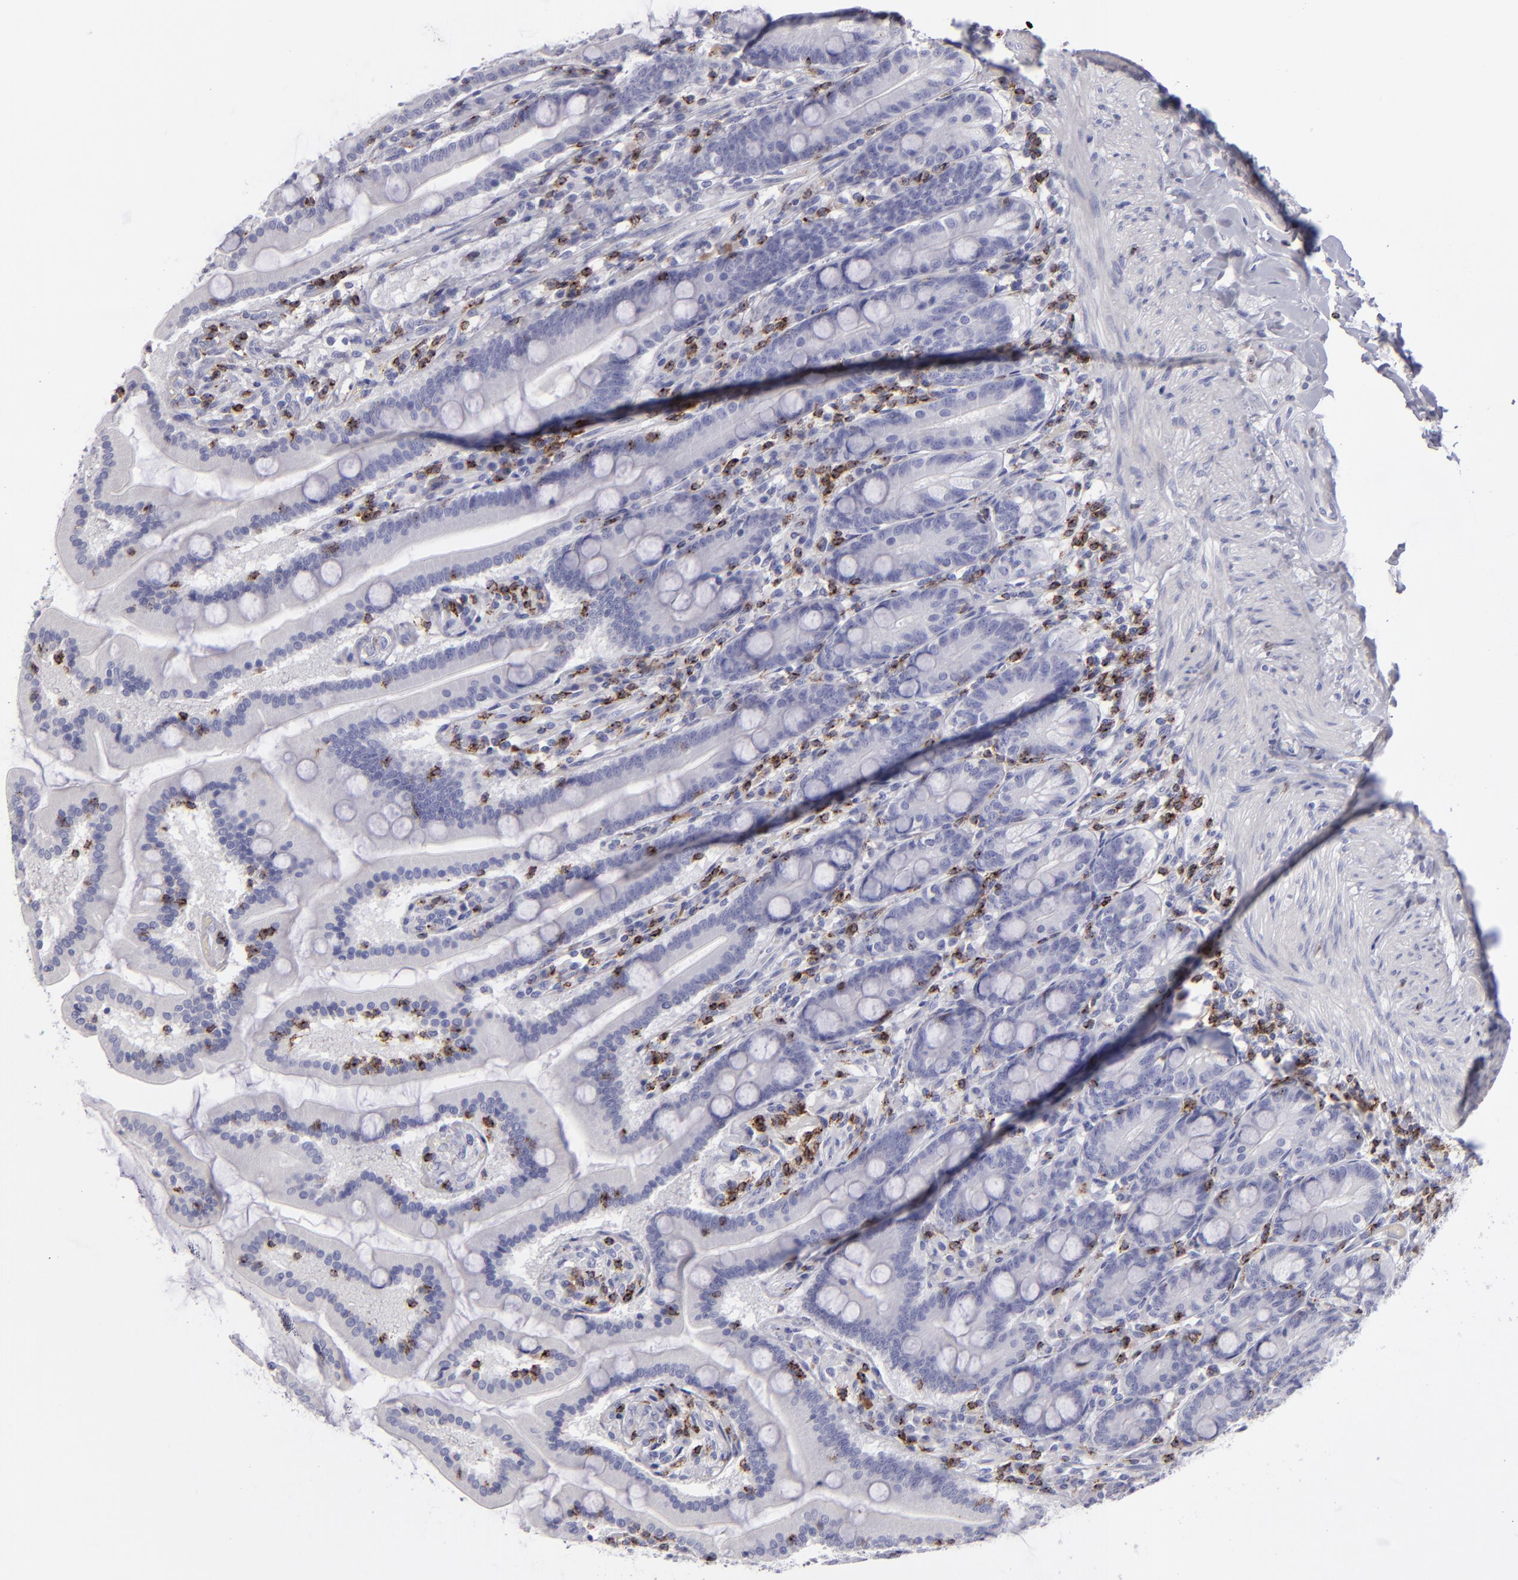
{"staining": {"intensity": "negative", "quantity": "none", "location": "none"}, "tissue": "duodenum", "cell_type": "Glandular cells", "image_type": "normal", "snomed": [{"axis": "morphology", "description": "Normal tissue, NOS"}, {"axis": "topography", "description": "Duodenum"}], "caption": "This is an immunohistochemistry (IHC) micrograph of unremarkable duodenum. There is no staining in glandular cells.", "gene": "CD2", "patient": {"sex": "female", "age": 64}}